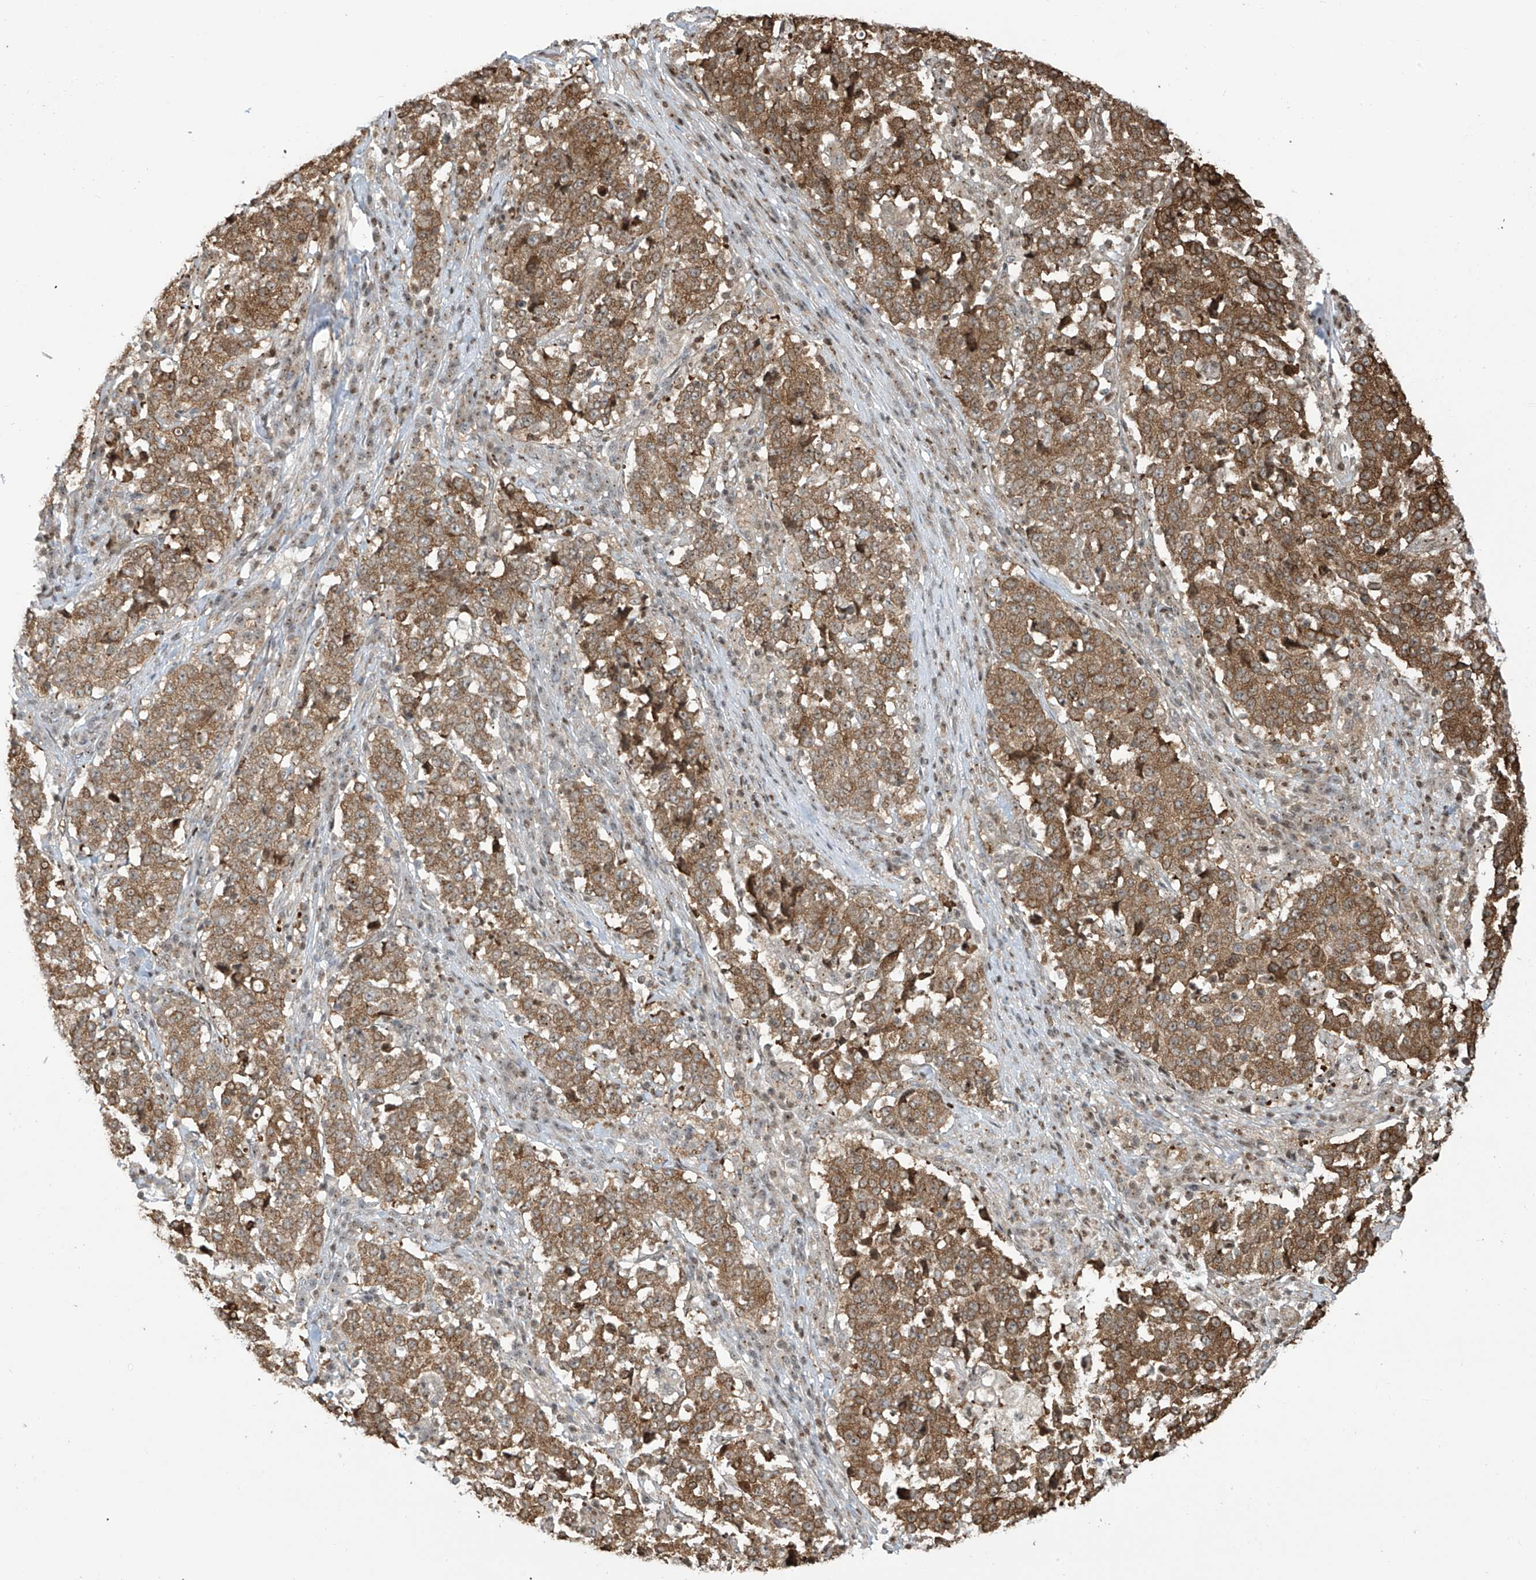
{"staining": {"intensity": "moderate", "quantity": ">75%", "location": "cytoplasmic/membranous"}, "tissue": "stomach cancer", "cell_type": "Tumor cells", "image_type": "cancer", "snomed": [{"axis": "morphology", "description": "Adenocarcinoma, NOS"}, {"axis": "topography", "description": "Stomach"}], "caption": "Stomach cancer (adenocarcinoma) stained with immunohistochemistry (IHC) exhibits moderate cytoplasmic/membranous positivity in about >75% of tumor cells.", "gene": "VMP1", "patient": {"sex": "male", "age": 59}}